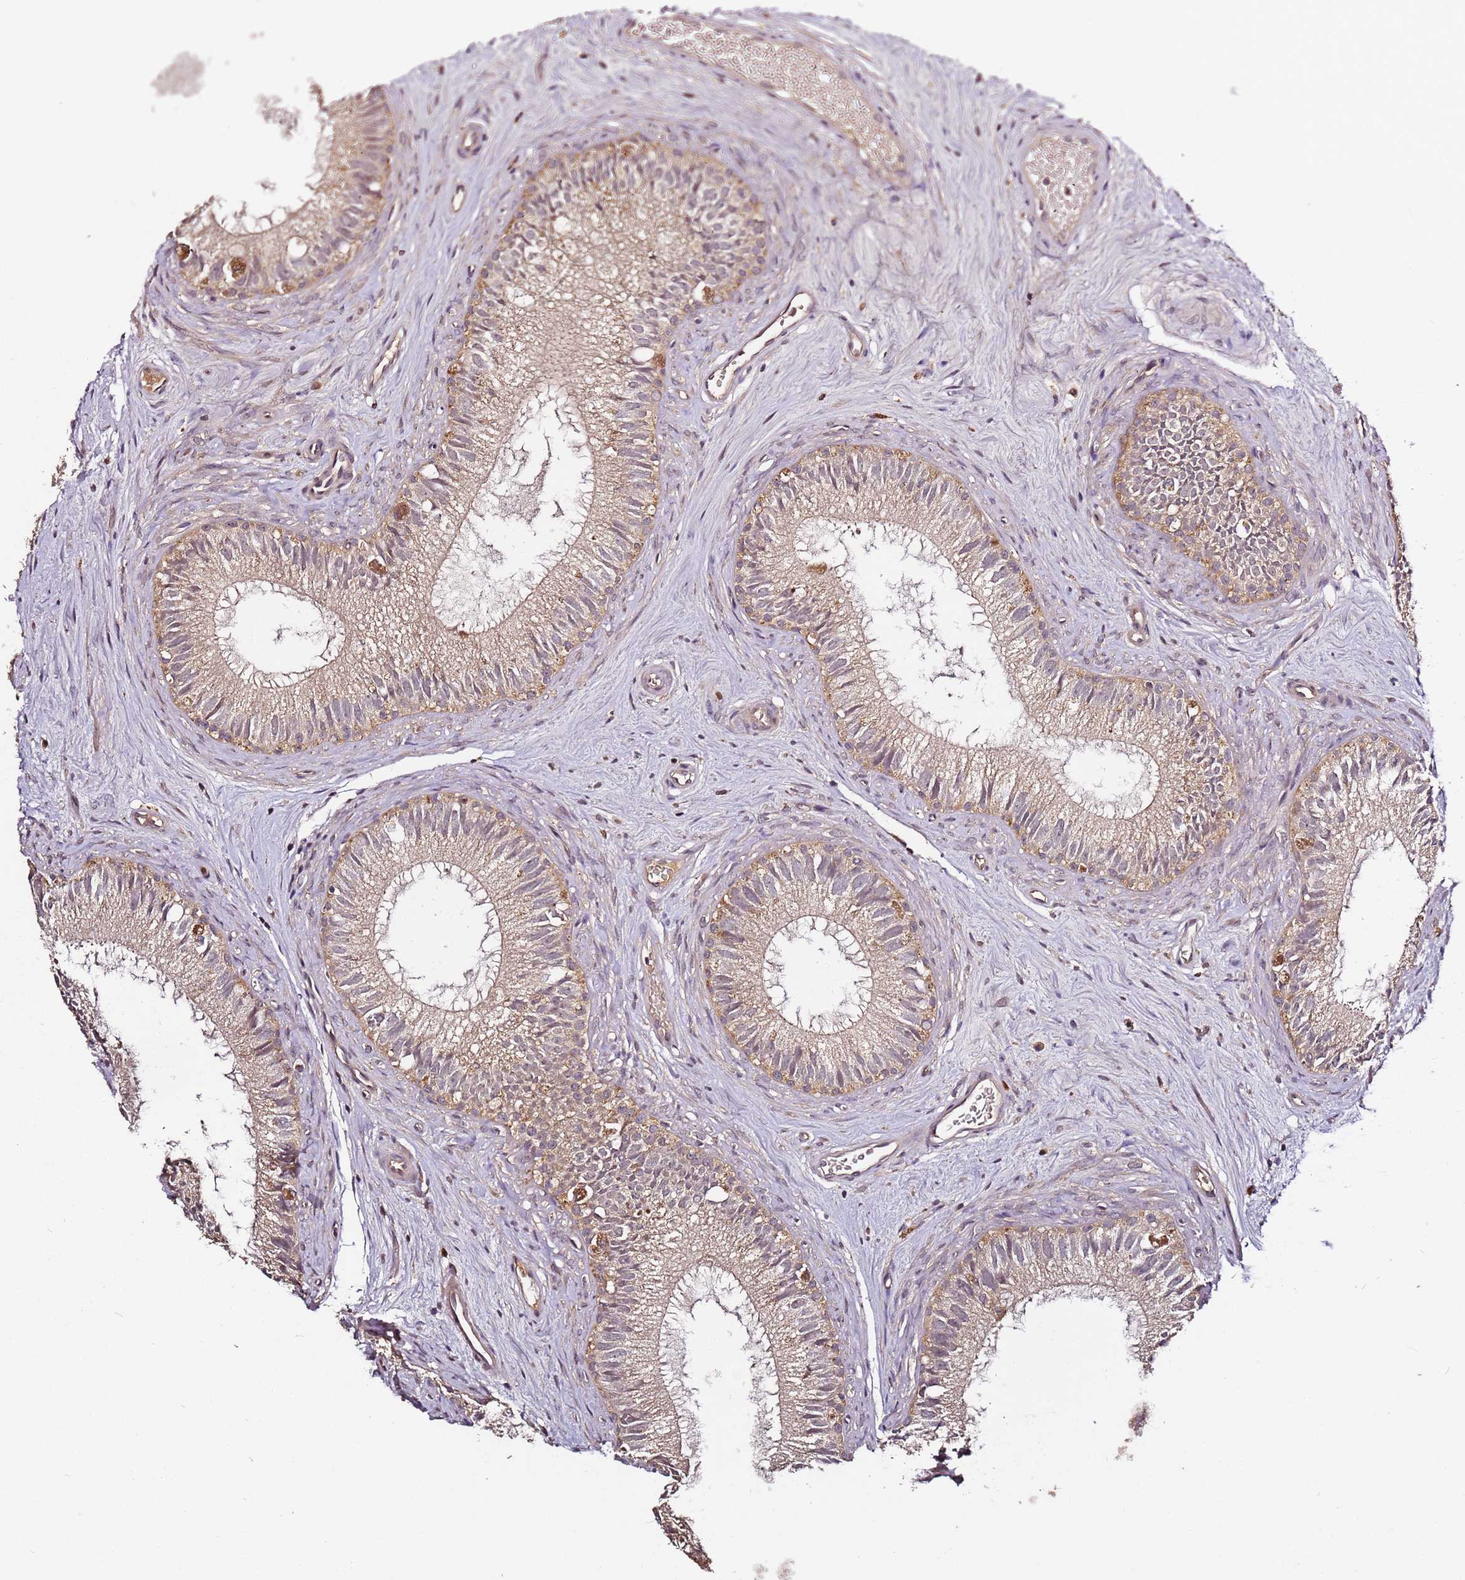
{"staining": {"intensity": "moderate", "quantity": ">75%", "location": "cytoplasmic/membranous"}, "tissue": "epididymis", "cell_type": "Glandular cells", "image_type": "normal", "snomed": [{"axis": "morphology", "description": "Normal tissue, NOS"}, {"axis": "topography", "description": "Epididymis"}], "caption": "High-magnification brightfield microscopy of unremarkable epididymis stained with DAB (brown) and counterstained with hematoxylin (blue). glandular cells exhibit moderate cytoplasmic/membranous expression is present in approximately>75% of cells. Using DAB (brown) and hematoxylin (blue) stains, captured at high magnification using brightfield microscopy.", "gene": "C6orf136", "patient": {"sex": "male", "age": 71}}